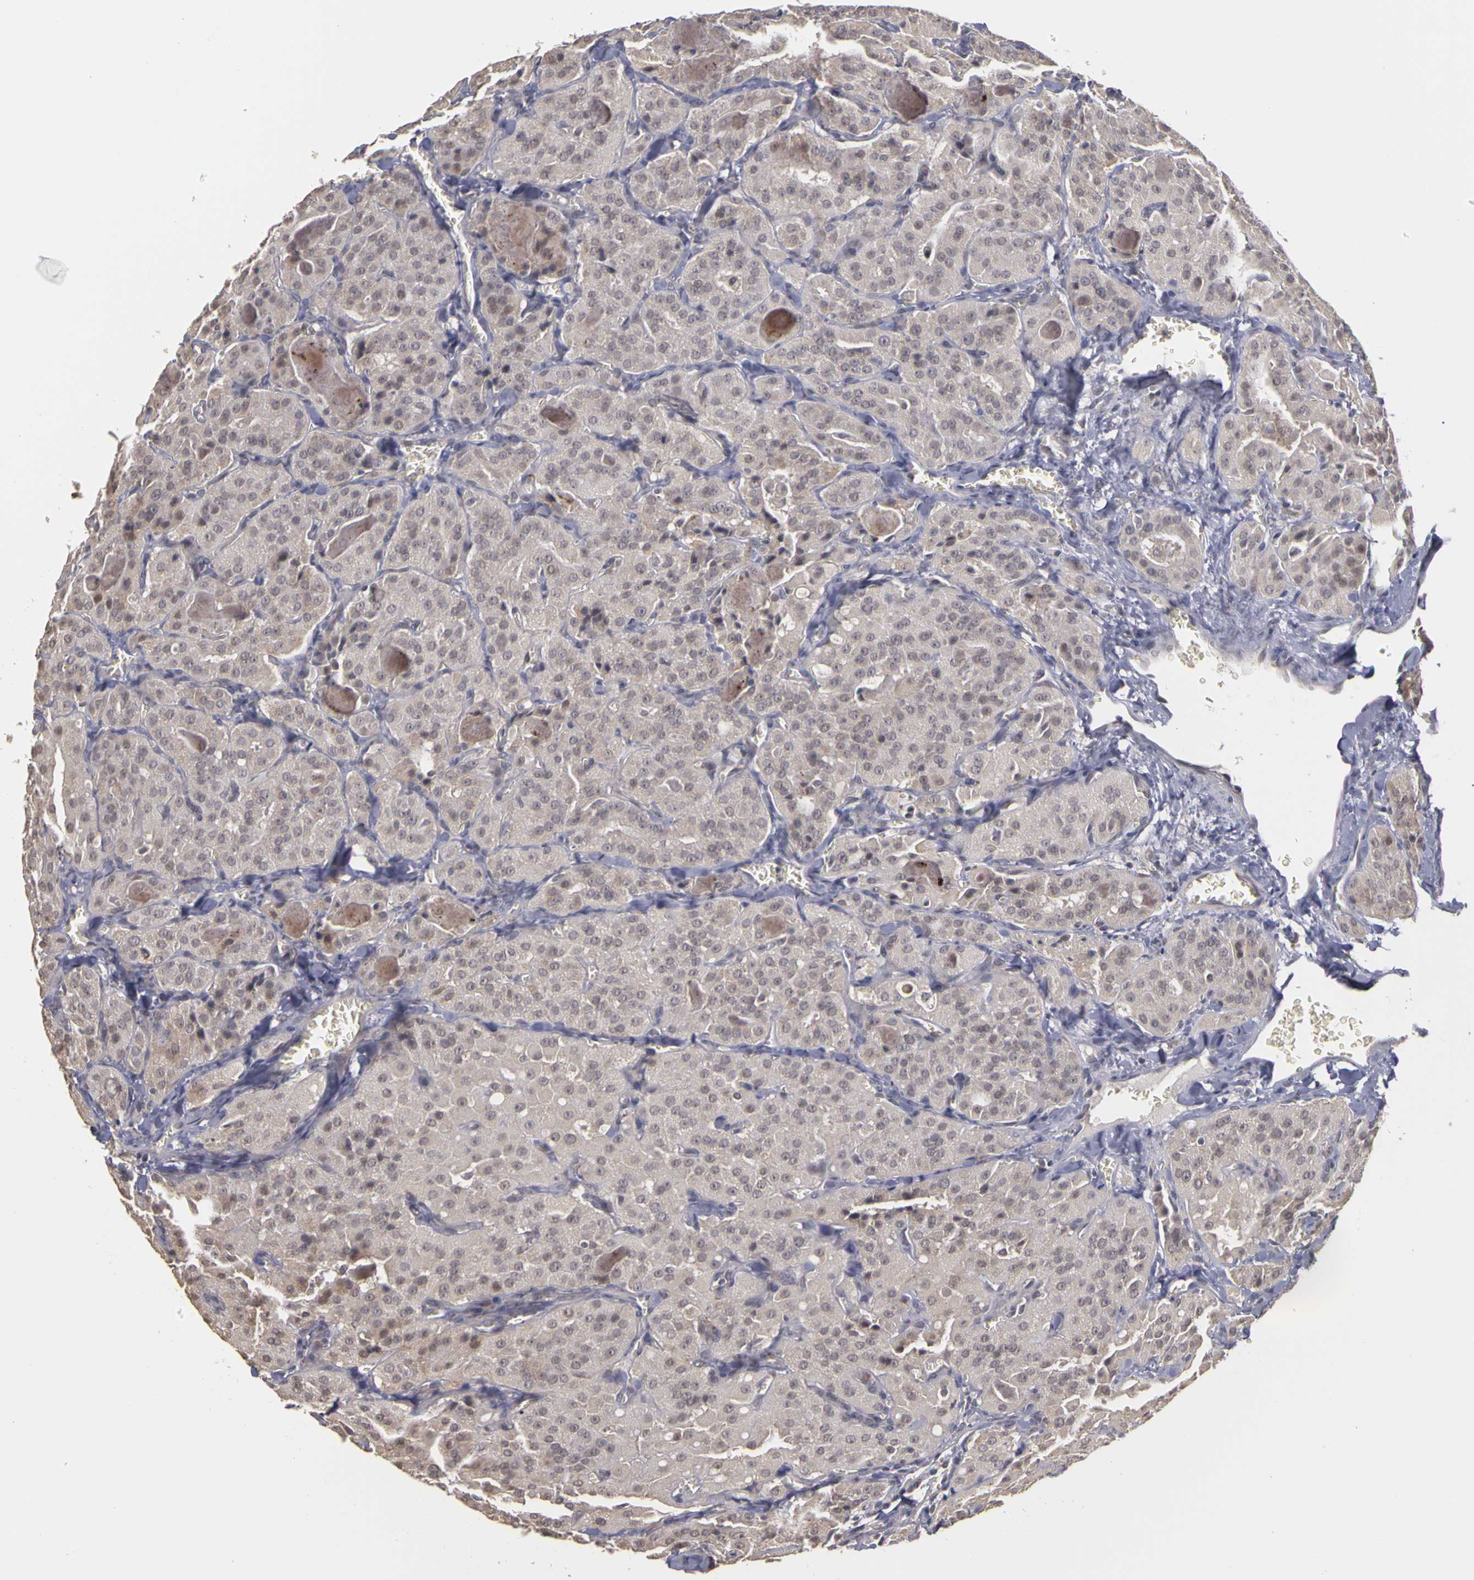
{"staining": {"intensity": "weak", "quantity": "<25%", "location": "cytoplasmic/membranous"}, "tissue": "thyroid cancer", "cell_type": "Tumor cells", "image_type": "cancer", "snomed": [{"axis": "morphology", "description": "Carcinoma, NOS"}, {"axis": "topography", "description": "Thyroid gland"}], "caption": "An IHC micrograph of carcinoma (thyroid) is shown. There is no staining in tumor cells of carcinoma (thyroid). Nuclei are stained in blue.", "gene": "FRMD7", "patient": {"sex": "male", "age": 76}}